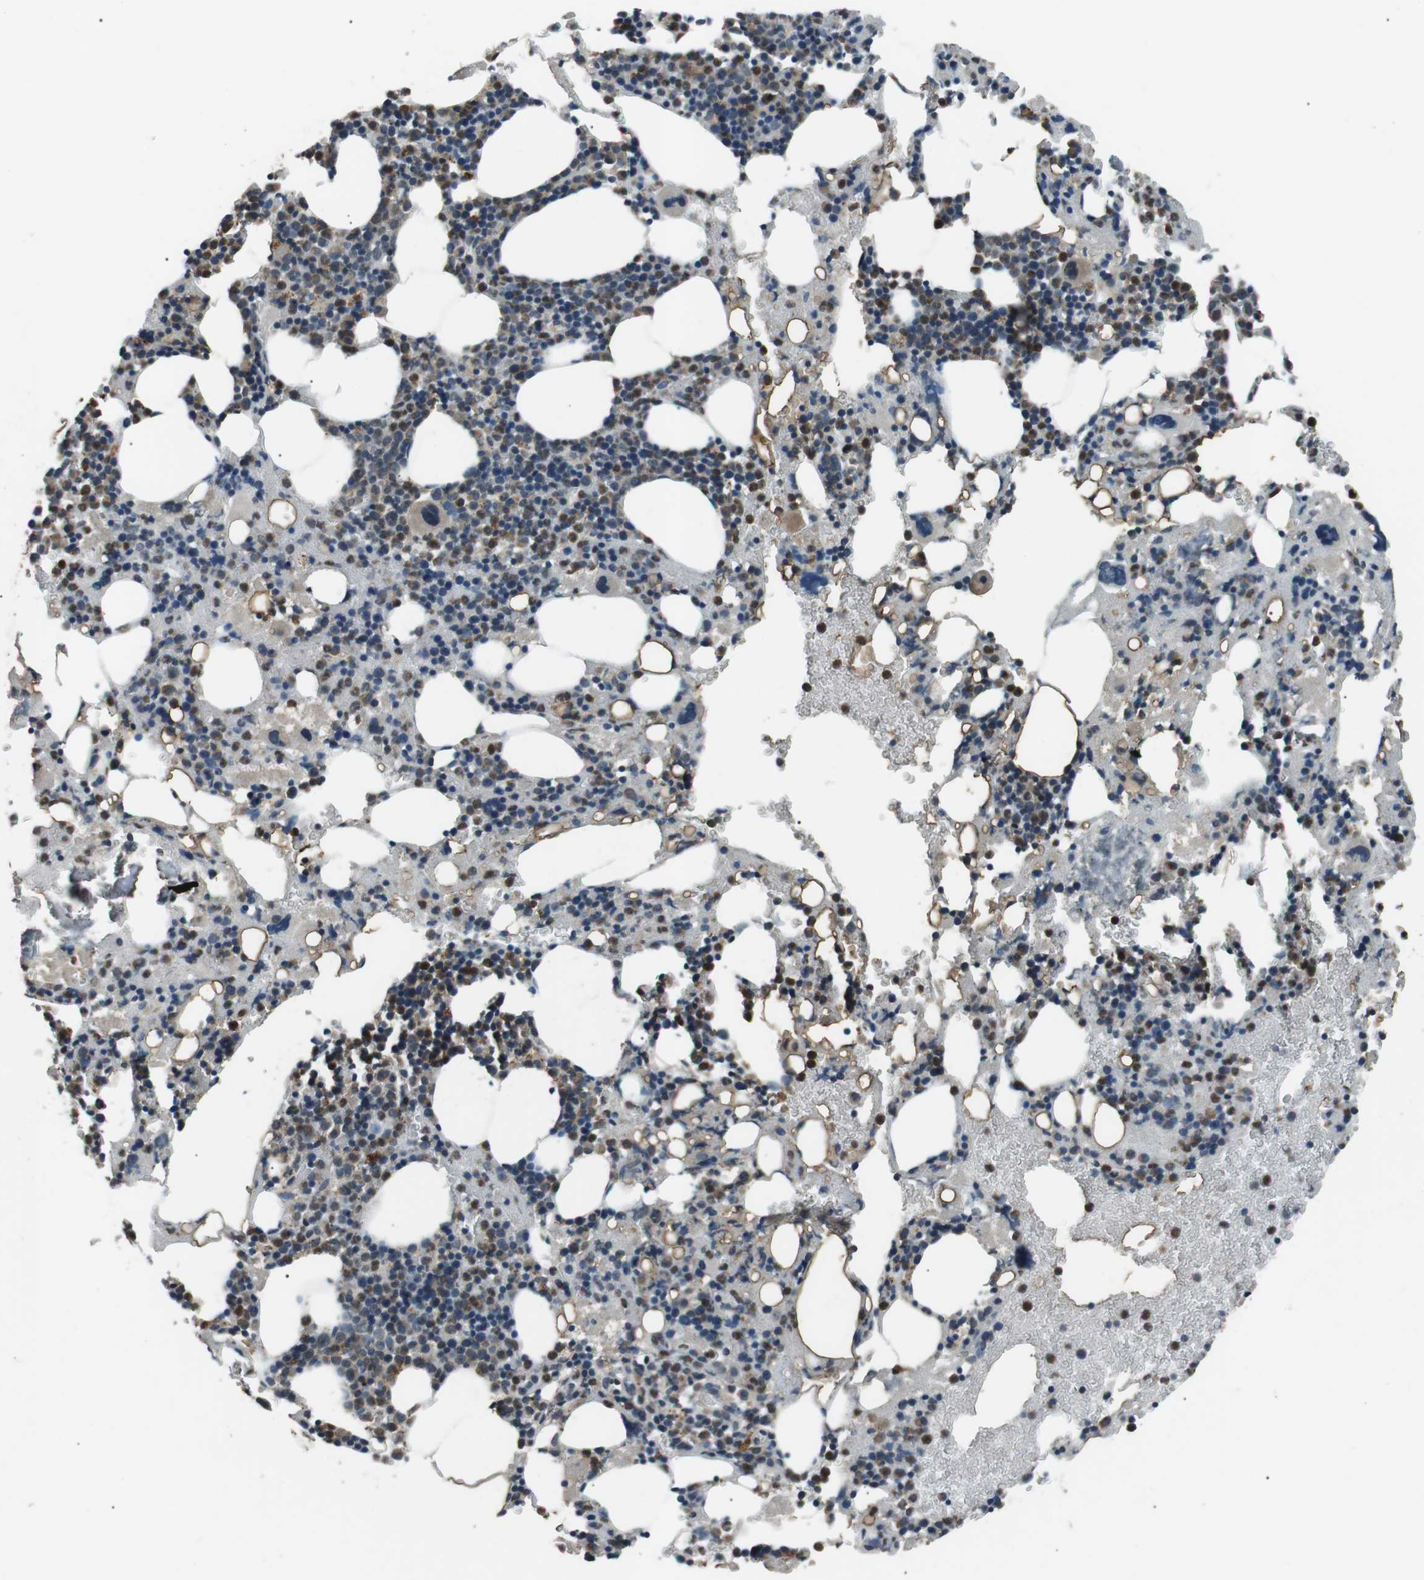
{"staining": {"intensity": "moderate", "quantity": "25%-75%", "location": "cytoplasmic/membranous"}, "tissue": "bone marrow", "cell_type": "Hematopoietic cells", "image_type": "normal", "snomed": [{"axis": "morphology", "description": "Normal tissue, NOS"}, {"axis": "morphology", "description": "Inflammation, NOS"}, {"axis": "topography", "description": "Bone marrow"}], "caption": "Hematopoietic cells show medium levels of moderate cytoplasmic/membranous expression in about 25%-75% of cells in unremarkable bone marrow. The protein of interest is stained brown, and the nuclei are stained in blue (DAB (3,3'-diaminobenzidine) IHC with brightfield microscopy, high magnification).", "gene": "NEK7", "patient": {"sex": "female", "age": 64}}